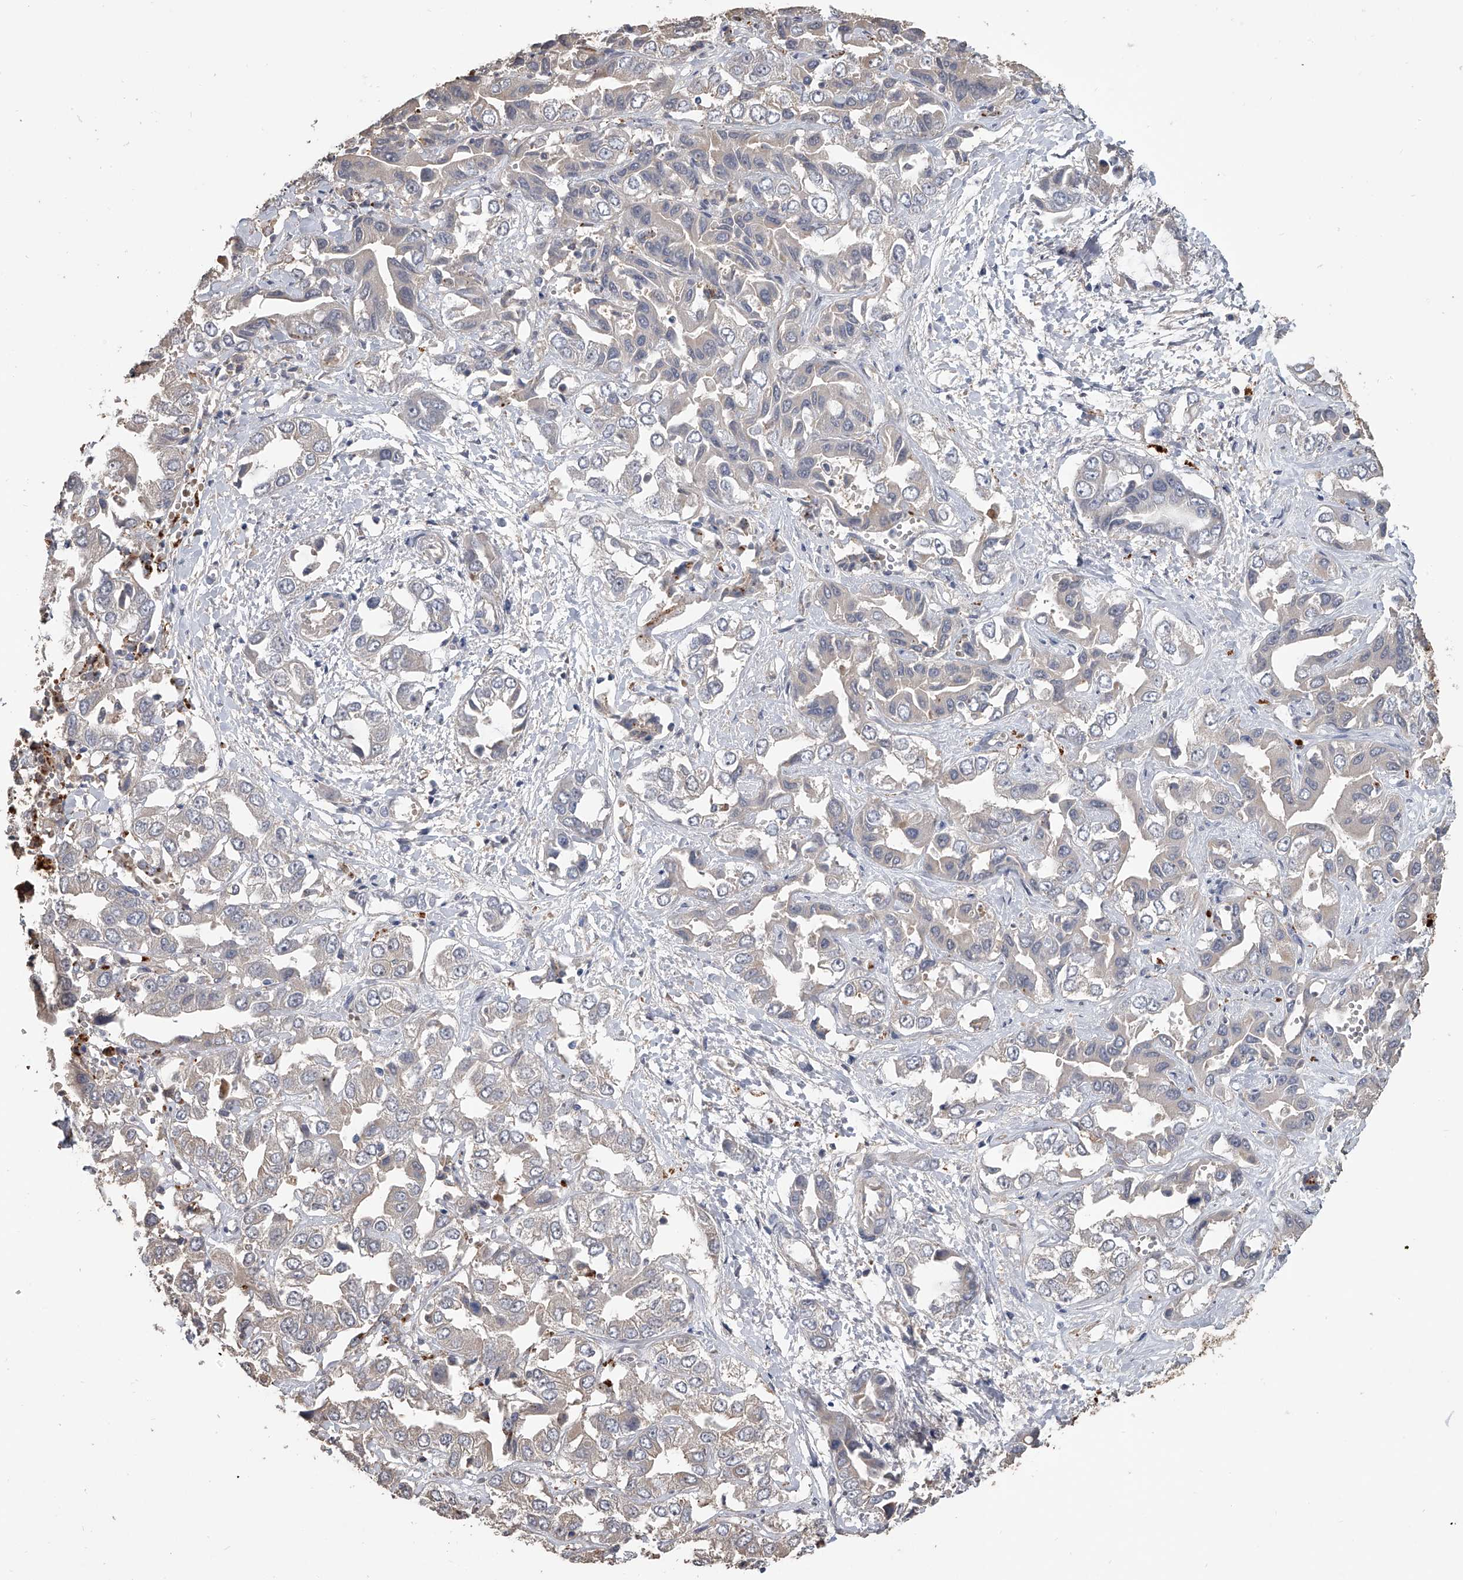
{"staining": {"intensity": "negative", "quantity": "none", "location": "none"}, "tissue": "liver cancer", "cell_type": "Tumor cells", "image_type": "cancer", "snomed": [{"axis": "morphology", "description": "Cholangiocarcinoma"}, {"axis": "topography", "description": "Liver"}], "caption": "Immunohistochemical staining of human liver cholangiocarcinoma shows no significant staining in tumor cells. The staining was performed using DAB to visualize the protein expression in brown, while the nuclei were stained in blue with hematoxylin (Magnification: 20x).", "gene": "DOCK9", "patient": {"sex": "female", "age": 52}}